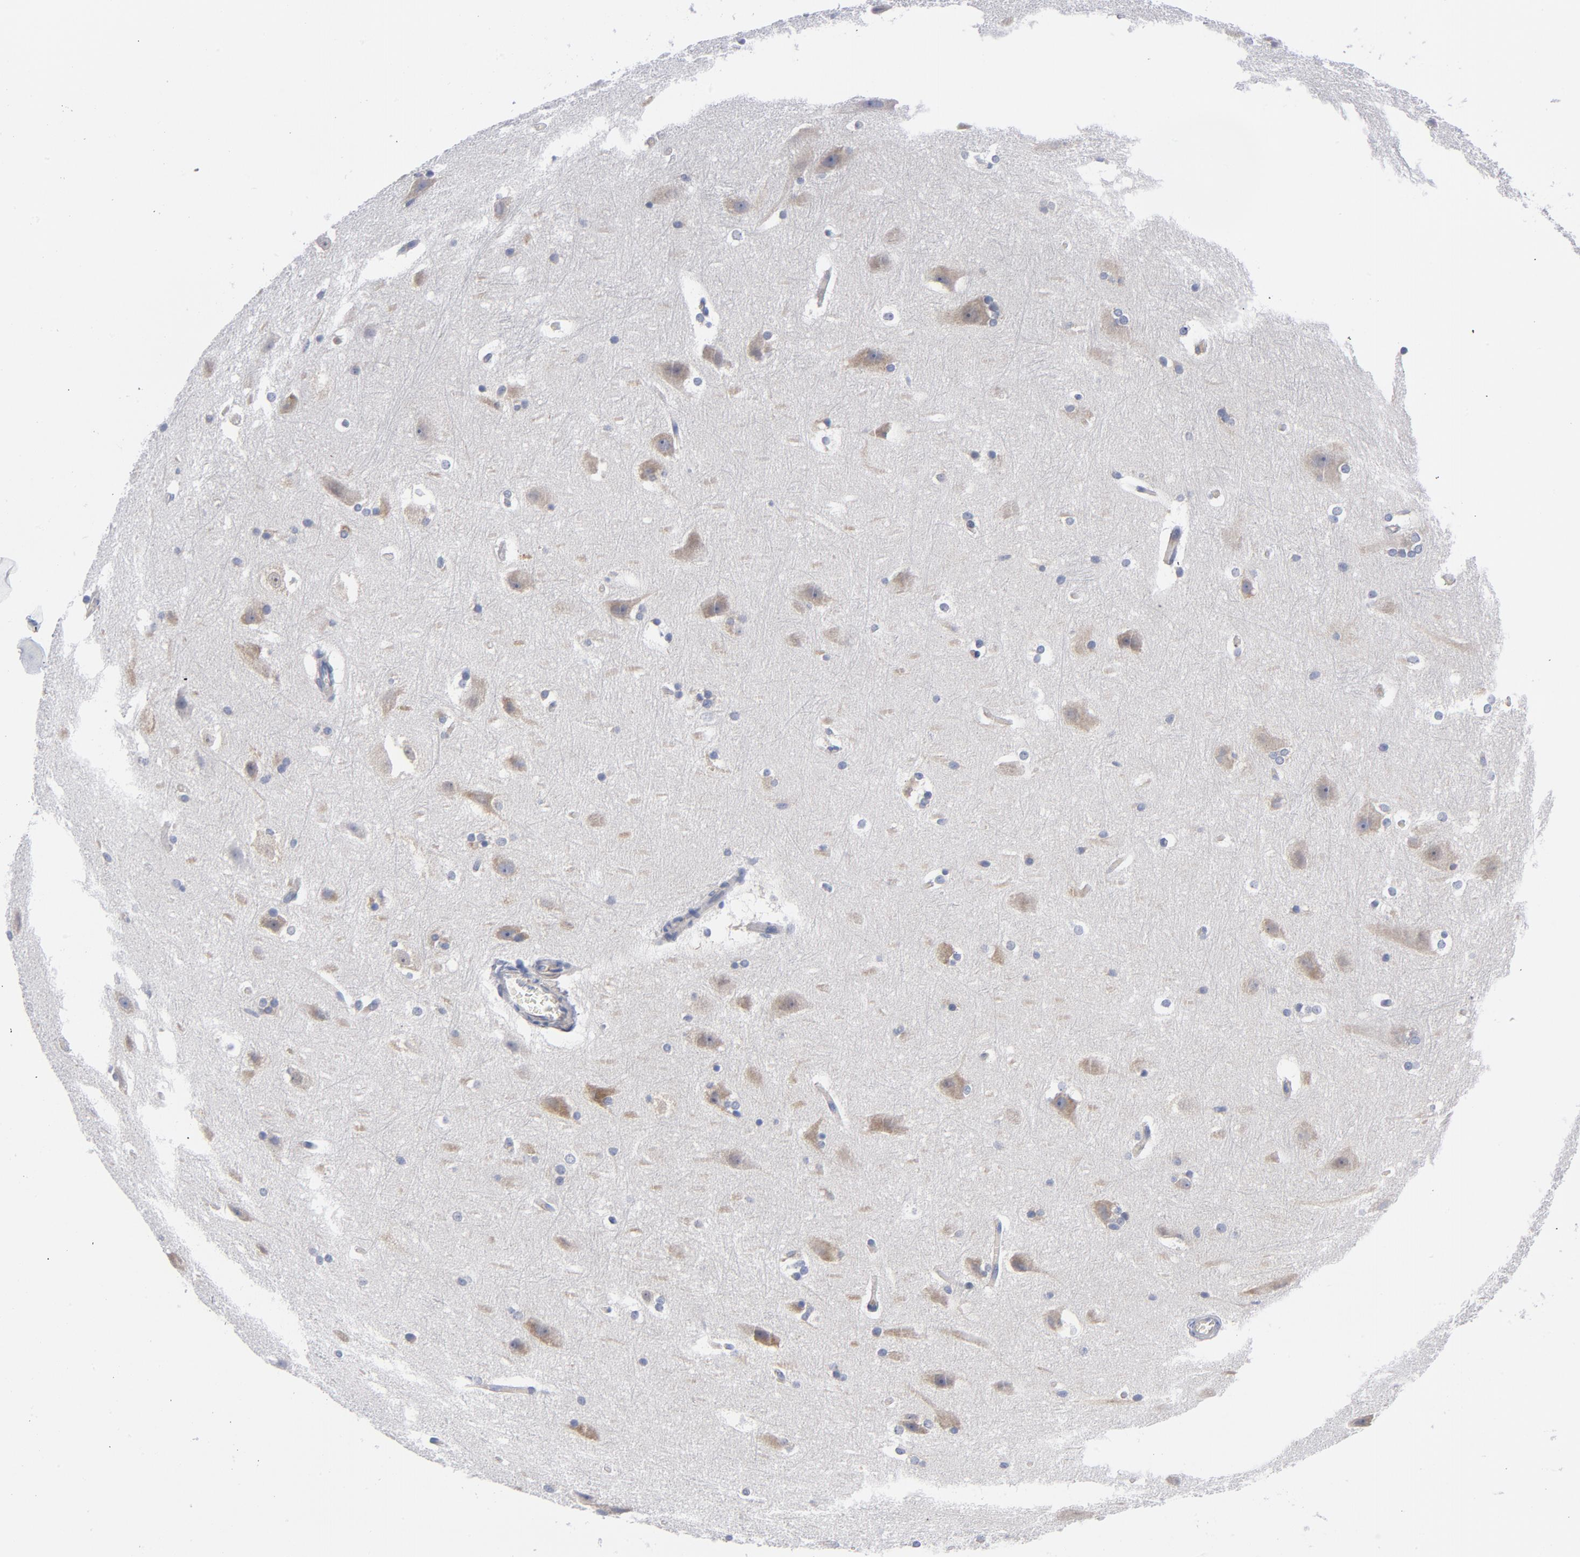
{"staining": {"intensity": "negative", "quantity": "none", "location": "none"}, "tissue": "hippocampus", "cell_type": "Glial cells", "image_type": "normal", "snomed": [{"axis": "morphology", "description": "Normal tissue, NOS"}, {"axis": "topography", "description": "Hippocampus"}], "caption": "This is a photomicrograph of IHC staining of benign hippocampus, which shows no positivity in glial cells. (DAB immunohistochemistry, high magnification).", "gene": "CD86", "patient": {"sex": "female", "age": 19}}